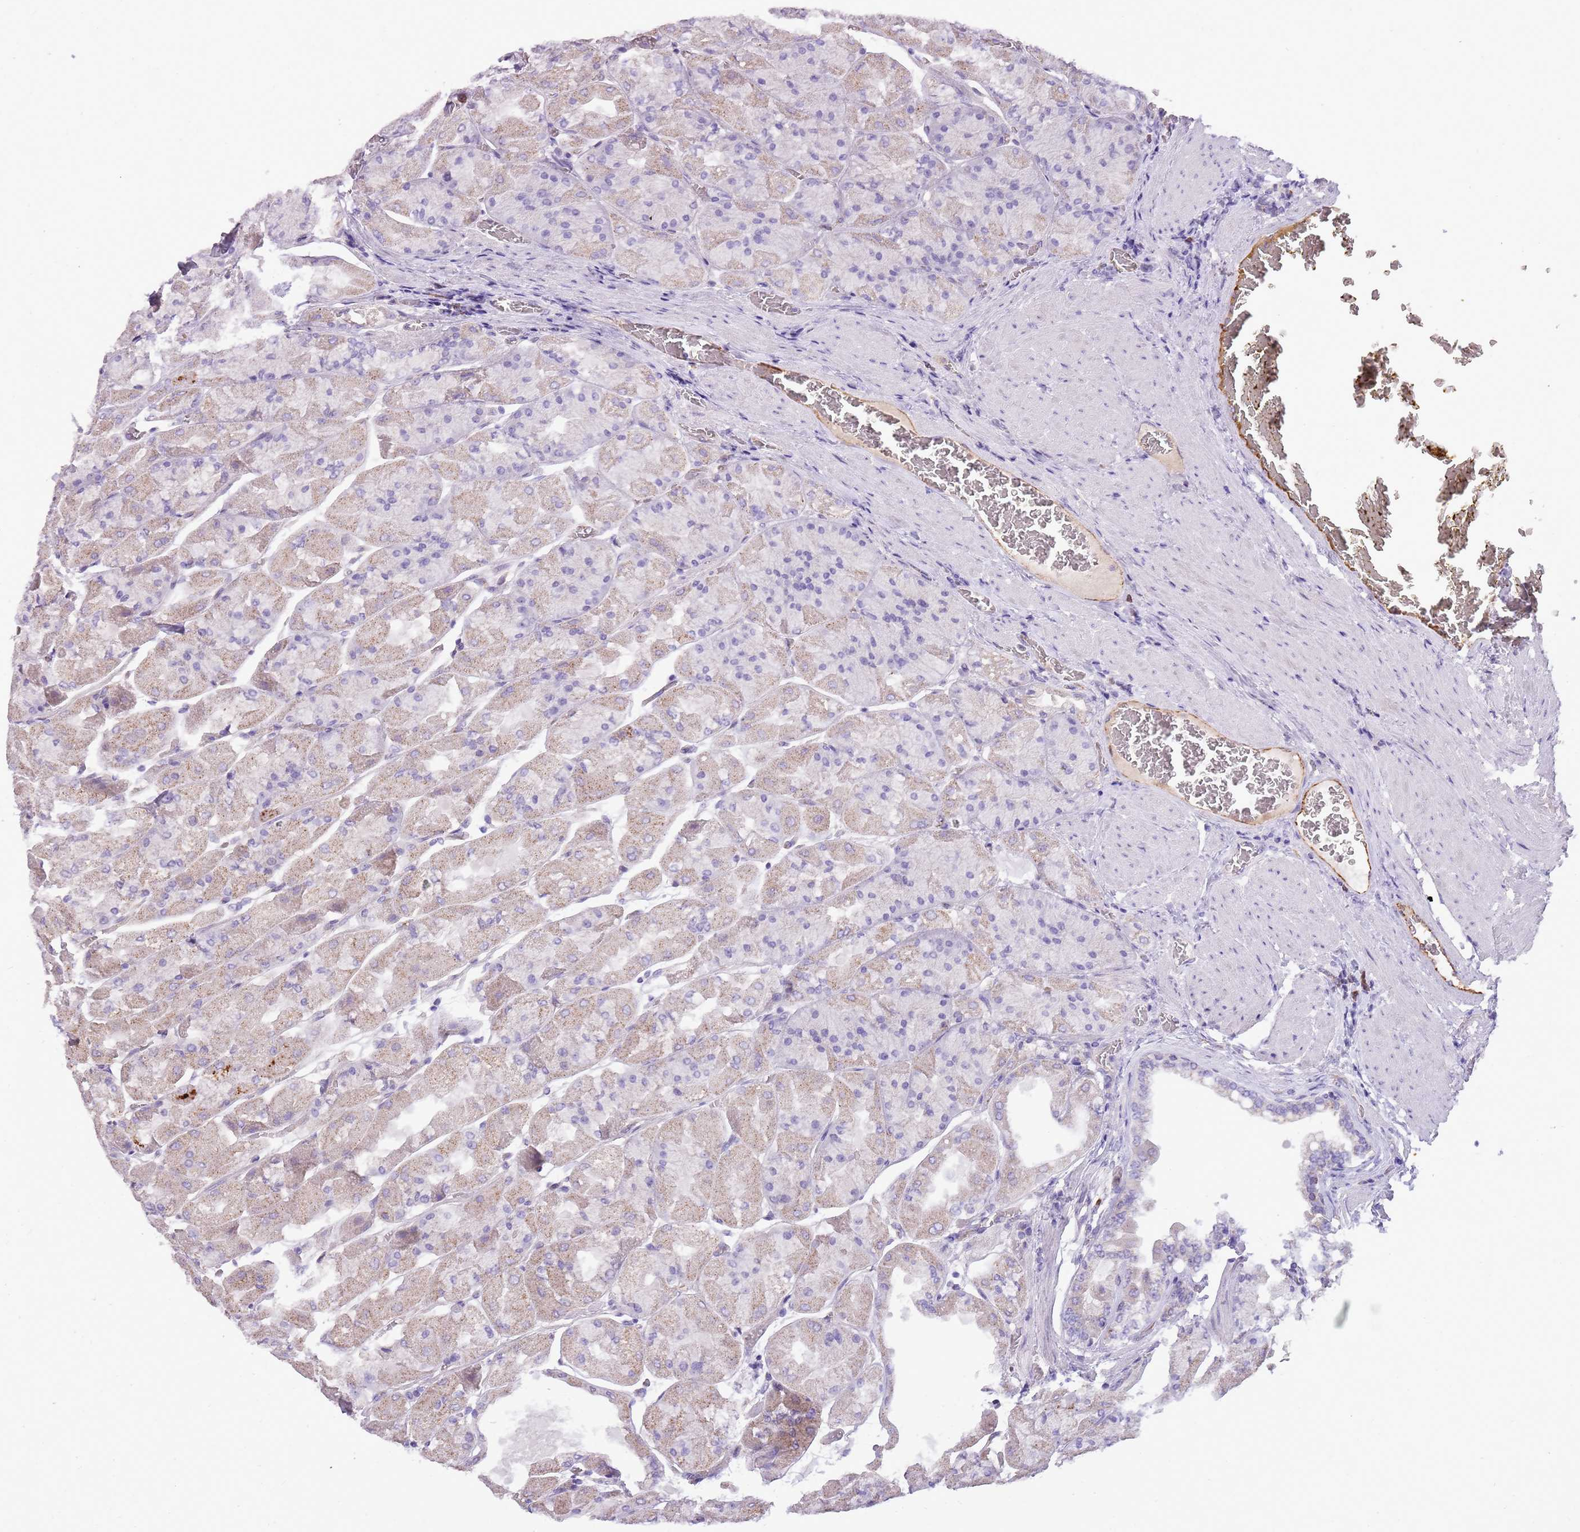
{"staining": {"intensity": "weak", "quantity": "25%-75%", "location": "cytoplasmic/membranous"}, "tissue": "stomach", "cell_type": "Glandular cells", "image_type": "normal", "snomed": [{"axis": "morphology", "description": "Normal tissue, NOS"}, {"axis": "topography", "description": "Stomach"}], "caption": "A photomicrograph showing weak cytoplasmic/membranous expression in about 25%-75% of glandular cells in normal stomach, as visualized by brown immunohistochemical staining.", "gene": "PCNX1", "patient": {"sex": "female", "age": 61}}